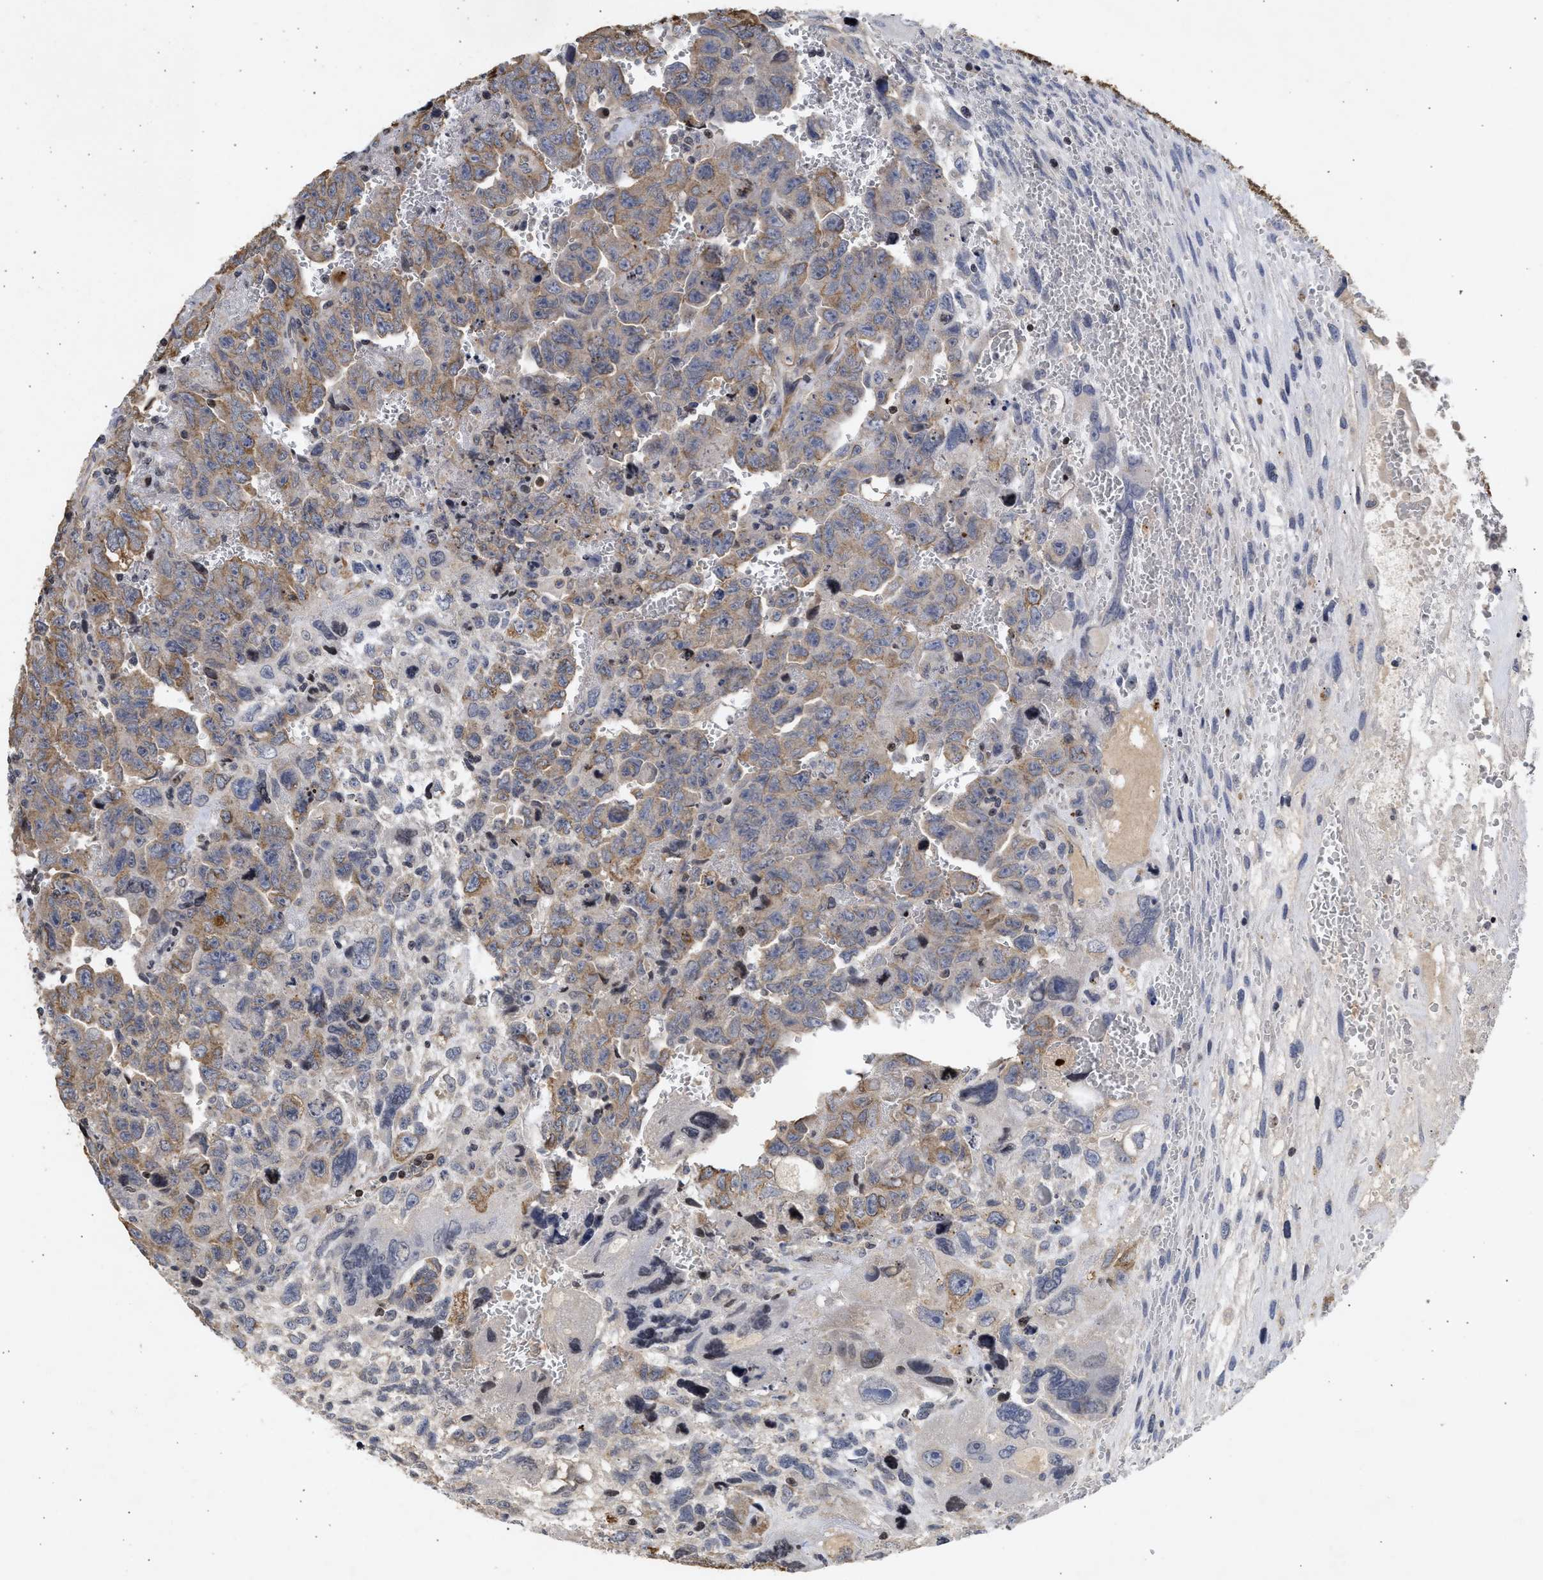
{"staining": {"intensity": "weak", "quantity": "25%-75%", "location": "cytoplasmic/membranous"}, "tissue": "testis cancer", "cell_type": "Tumor cells", "image_type": "cancer", "snomed": [{"axis": "morphology", "description": "Carcinoma, Embryonal, NOS"}, {"axis": "topography", "description": "Testis"}], "caption": "Immunohistochemical staining of embryonal carcinoma (testis) reveals weak cytoplasmic/membranous protein expression in about 25%-75% of tumor cells. The staining was performed using DAB, with brown indicating positive protein expression. Nuclei are stained blue with hematoxylin.", "gene": "ENSG00000142539", "patient": {"sex": "male", "age": 28}}